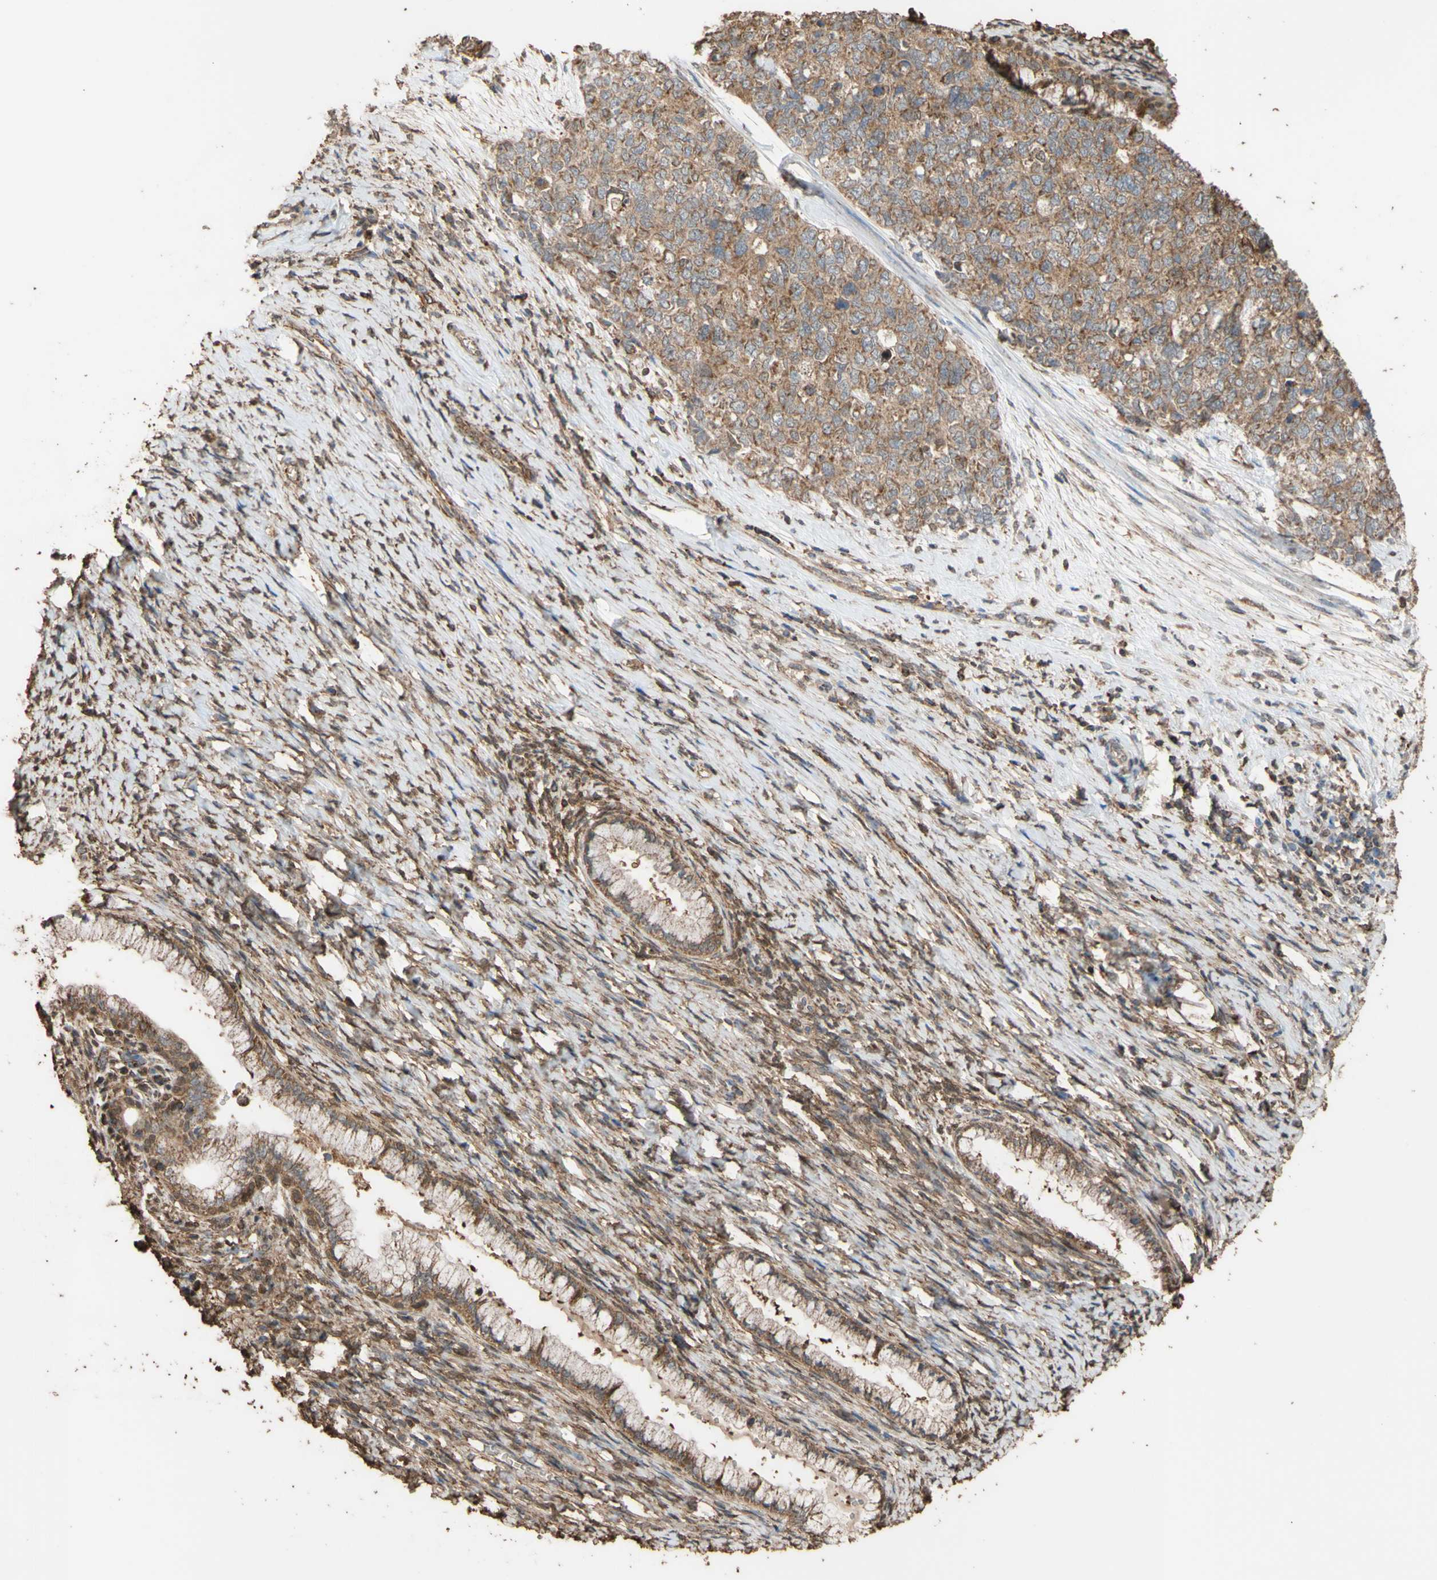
{"staining": {"intensity": "moderate", "quantity": ">75%", "location": "cytoplasmic/membranous"}, "tissue": "cervical cancer", "cell_type": "Tumor cells", "image_type": "cancer", "snomed": [{"axis": "morphology", "description": "Squamous cell carcinoma, NOS"}, {"axis": "topography", "description": "Cervix"}], "caption": "Moderate cytoplasmic/membranous positivity for a protein is present in approximately >75% of tumor cells of cervical squamous cell carcinoma using immunohistochemistry (IHC).", "gene": "ALDH9A1", "patient": {"sex": "female", "age": 63}}